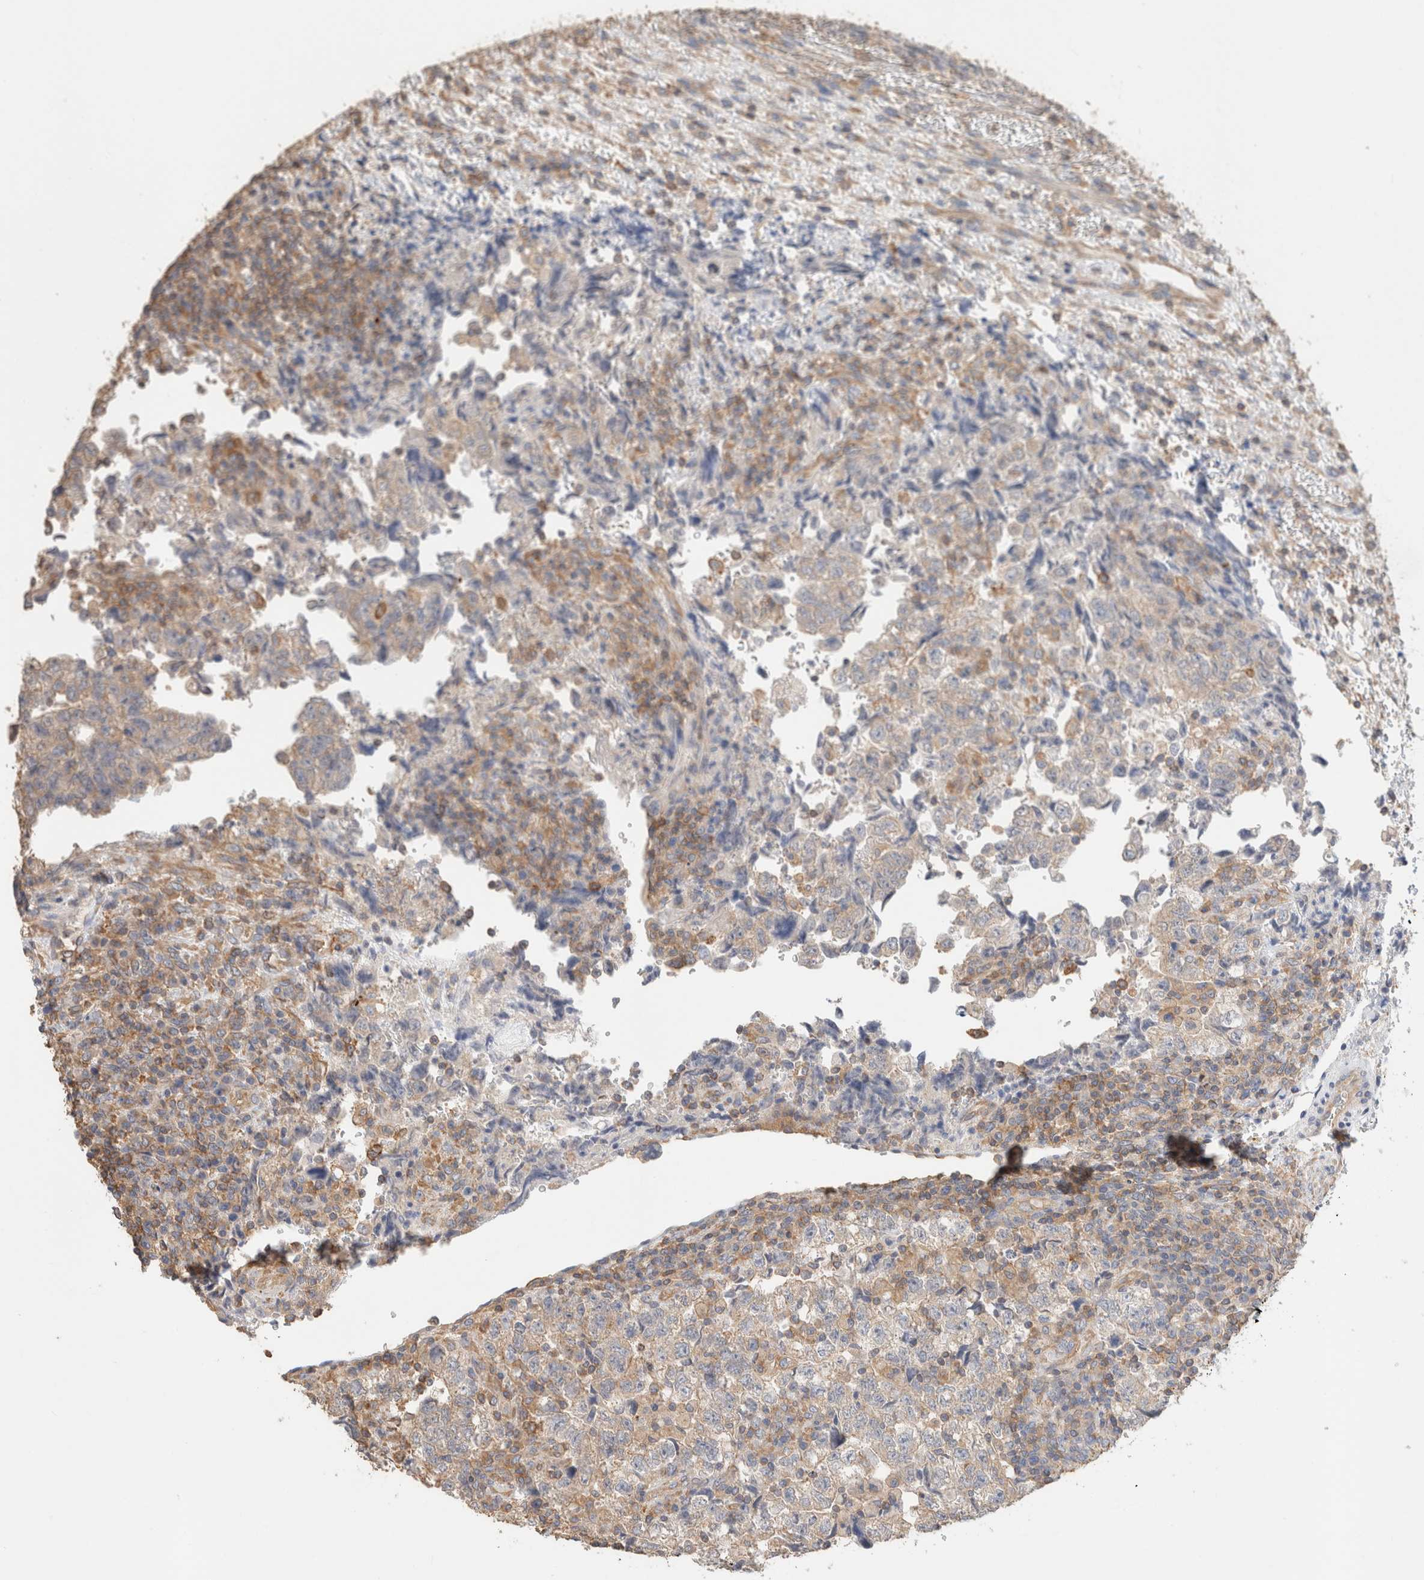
{"staining": {"intensity": "weak", "quantity": "<25%", "location": "cytoplasmic/membranous"}, "tissue": "testis cancer", "cell_type": "Tumor cells", "image_type": "cancer", "snomed": [{"axis": "morphology", "description": "Normal tissue, NOS"}, {"axis": "morphology", "description": "Carcinoma, Embryonal, NOS"}, {"axis": "topography", "description": "Testis"}], "caption": "A high-resolution histopathology image shows immunohistochemistry staining of testis cancer, which shows no significant positivity in tumor cells.", "gene": "CFAP418", "patient": {"sex": "male", "age": 36}}